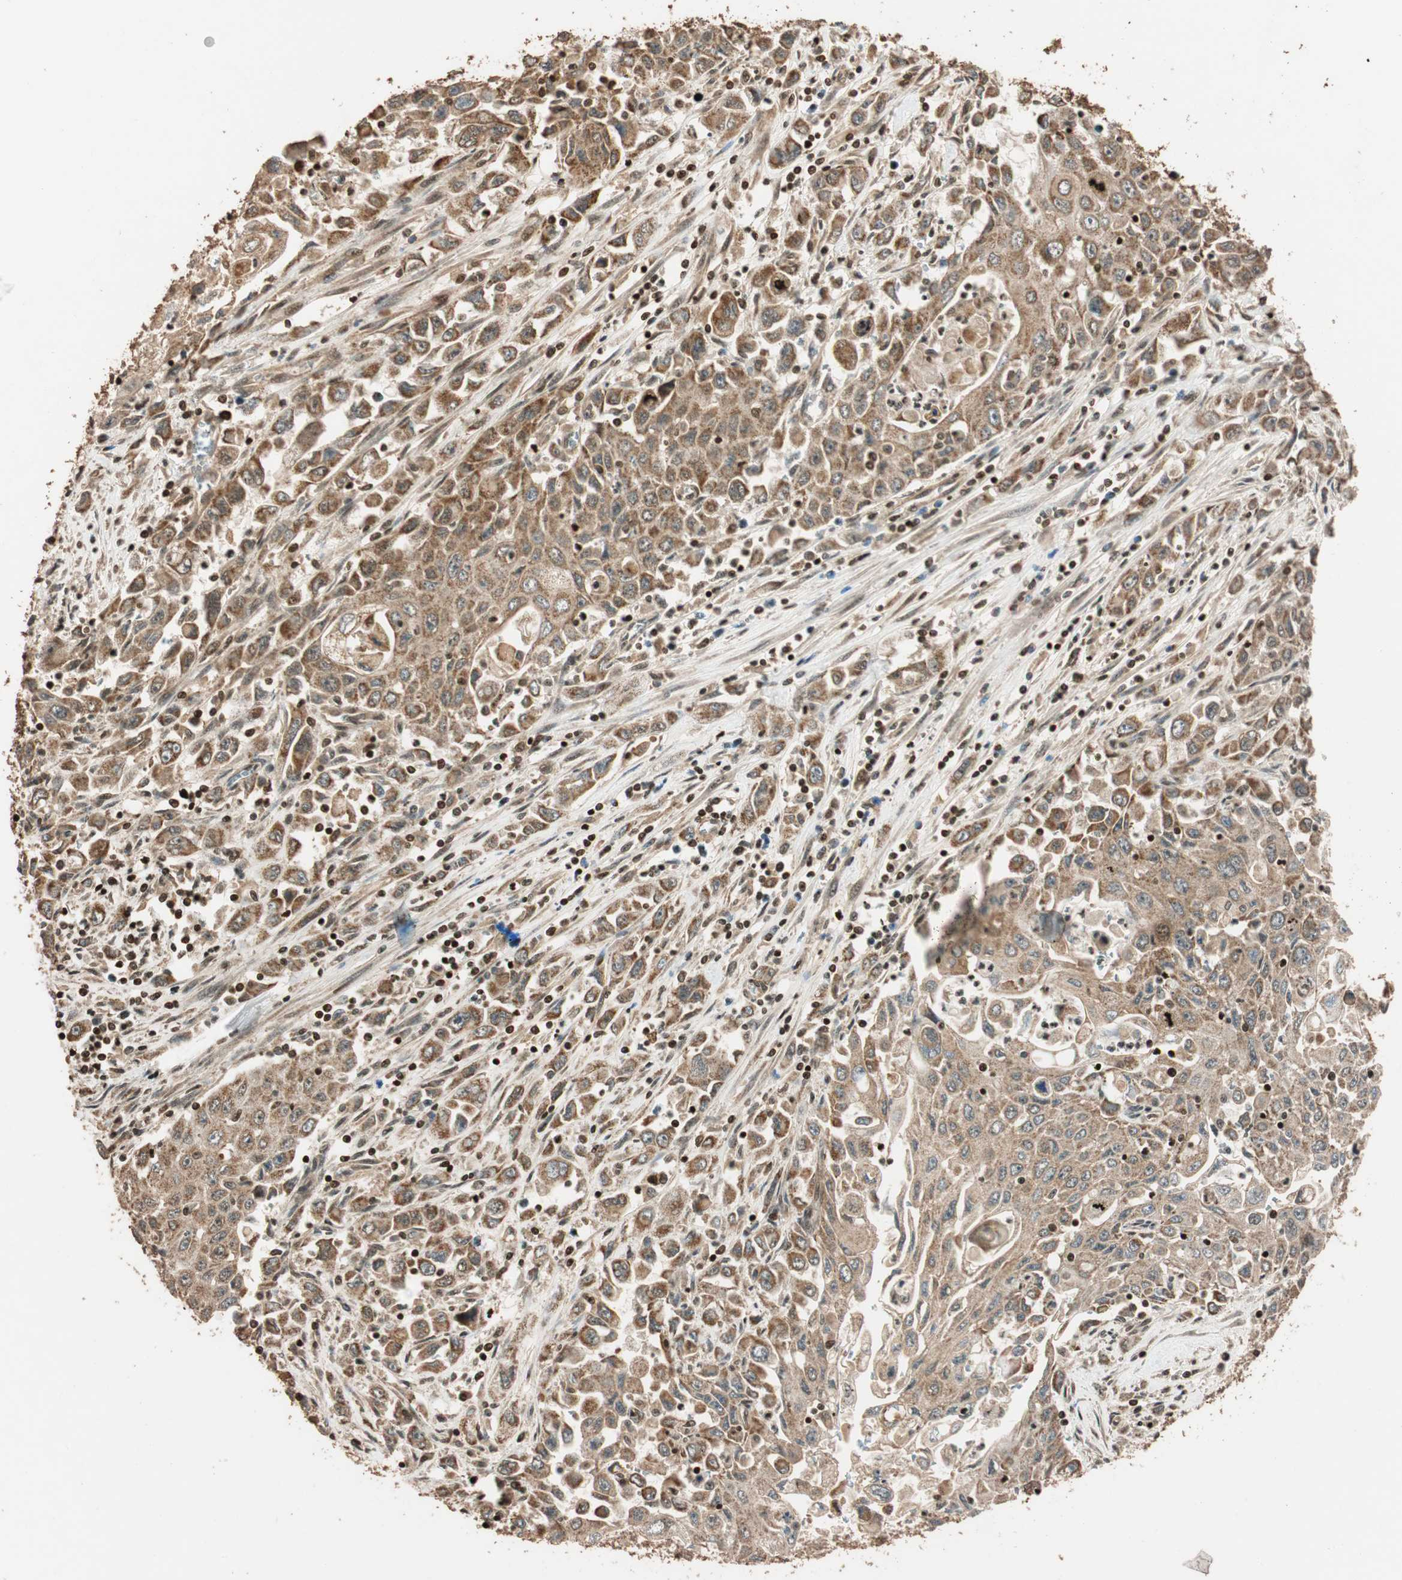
{"staining": {"intensity": "moderate", "quantity": ">75%", "location": "cytoplasmic/membranous"}, "tissue": "pancreatic cancer", "cell_type": "Tumor cells", "image_type": "cancer", "snomed": [{"axis": "morphology", "description": "Adenocarcinoma, NOS"}, {"axis": "topography", "description": "Pancreas"}], "caption": "Protein expression analysis of adenocarcinoma (pancreatic) demonstrates moderate cytoplasmic/membranous expression in about >75% of tumor cells. (DAB IHC, brown staining for protein, blue staining for nuclei).", "gene": "ALKBH5", "patient": {"sex": "male", "age": 70}}